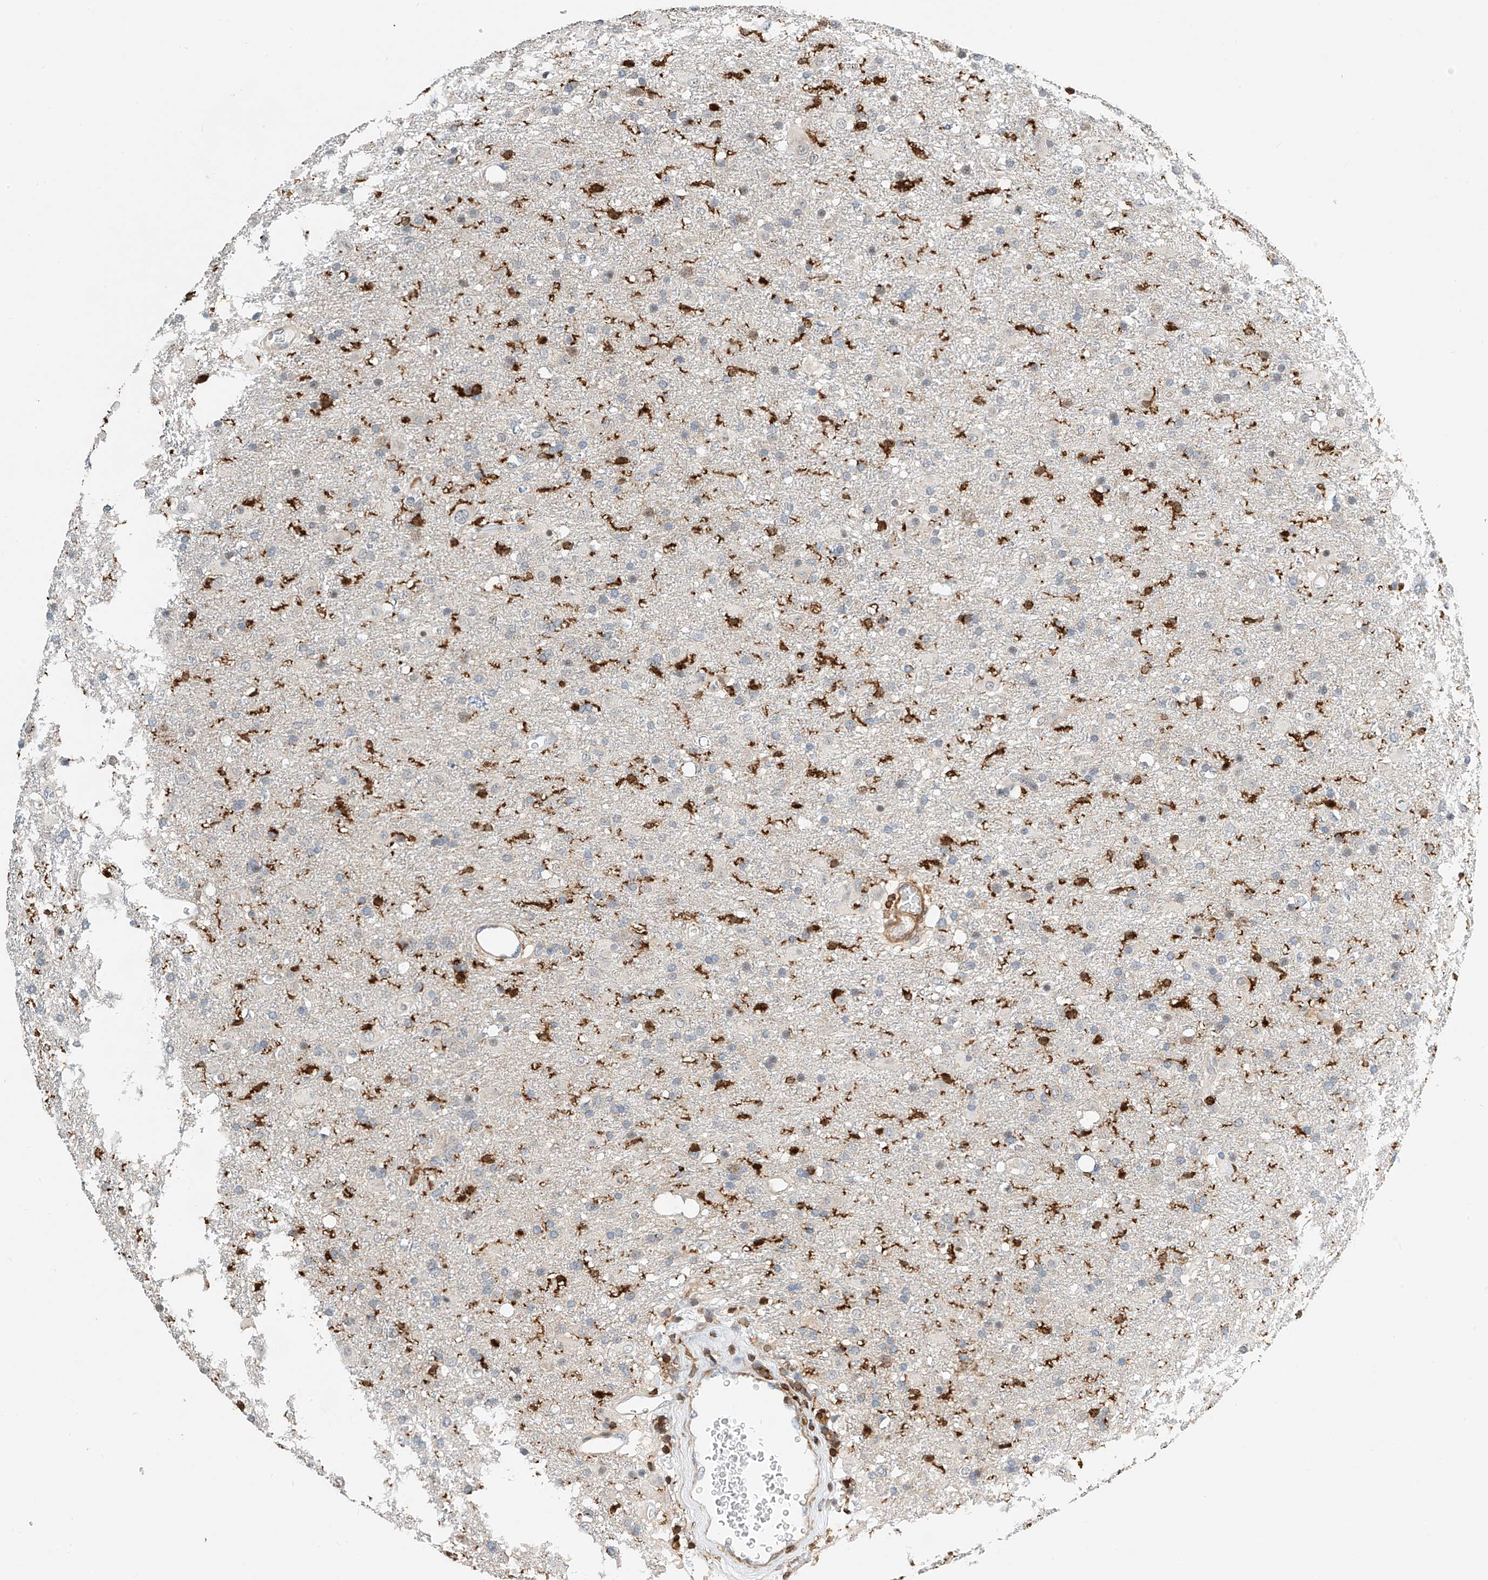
{"staining": {"intensity": "negative", "quantity": "none", "location": "none"}, "tissue": "glioma", "cell_type": "Tumor cells", "image_type": "cancer", "snomed": [{"axis": "morphology", "description": "Glioma, malignant, Low grade"}, {"axis": "topography", "description": "Brain"}], "caption": "Immunohistochemical staining of human malignant glioma (low-grade) demonstrates no significant staining in tumor cells. (Brightfield microscopy of DAB immunohistochemistry at high magnification).", "gene": "MICAL1", "patient": {"sex": "male", "age": 65}}